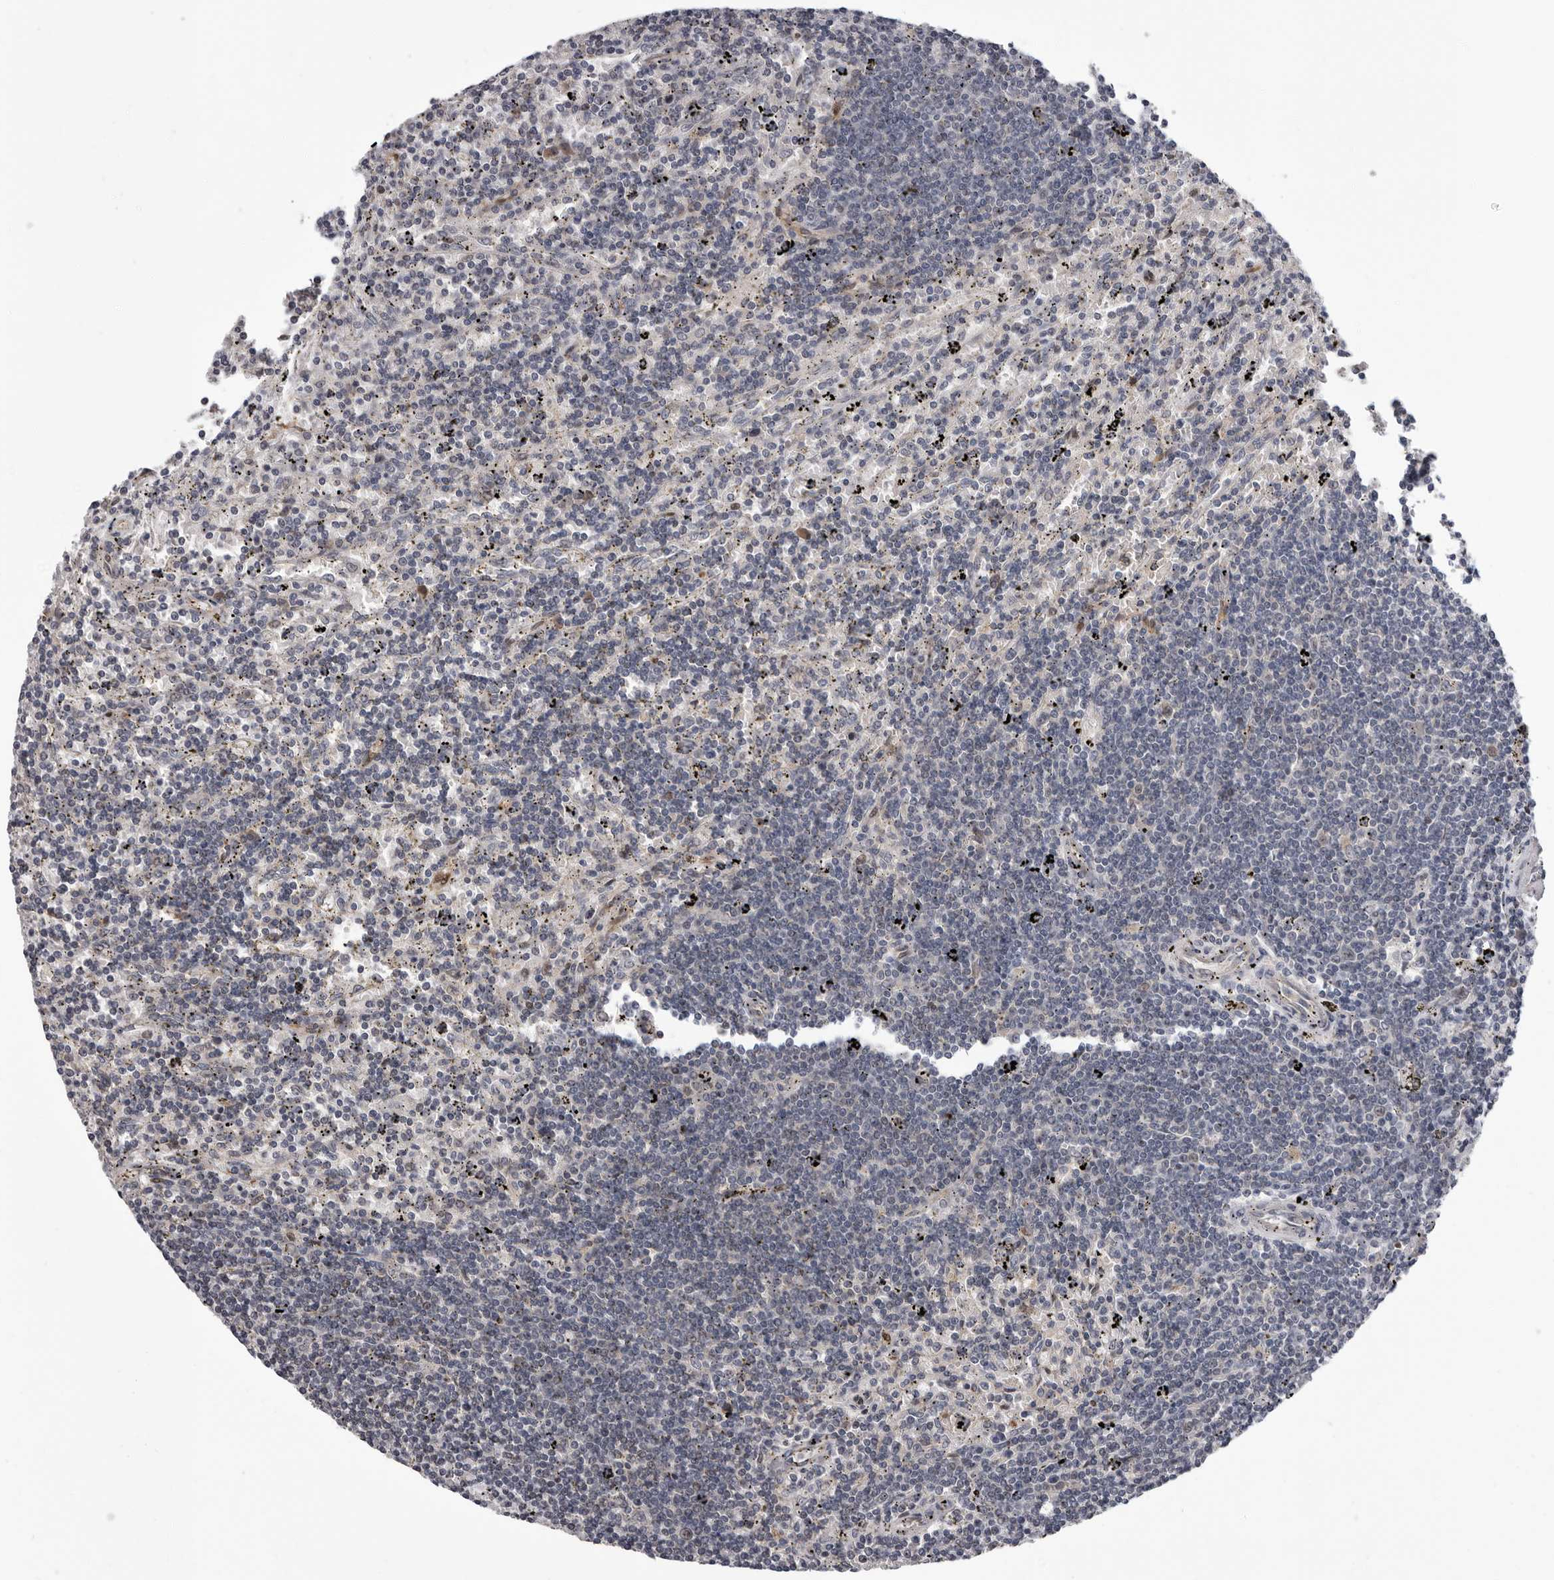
{"staining": {"intensity": "weak", "quantity": "<25%", "location": "cytoplasmic/membranous"}, "tissue": "lymphoma", "cell_type": "Tumor cells", "image_type": "cancer", "snomed": [{"axis": "morphology", "description": "Malignant lymphoma, non-Hodgkin's type, Low grade"}, {"axis": "topography", "description": "Spleen"}], "caption": "Protein analysis of lymphoma reveals no significant expression in tumor cells.", "gene": "MED8", "patient": {"sex": "male", "age": 76}}